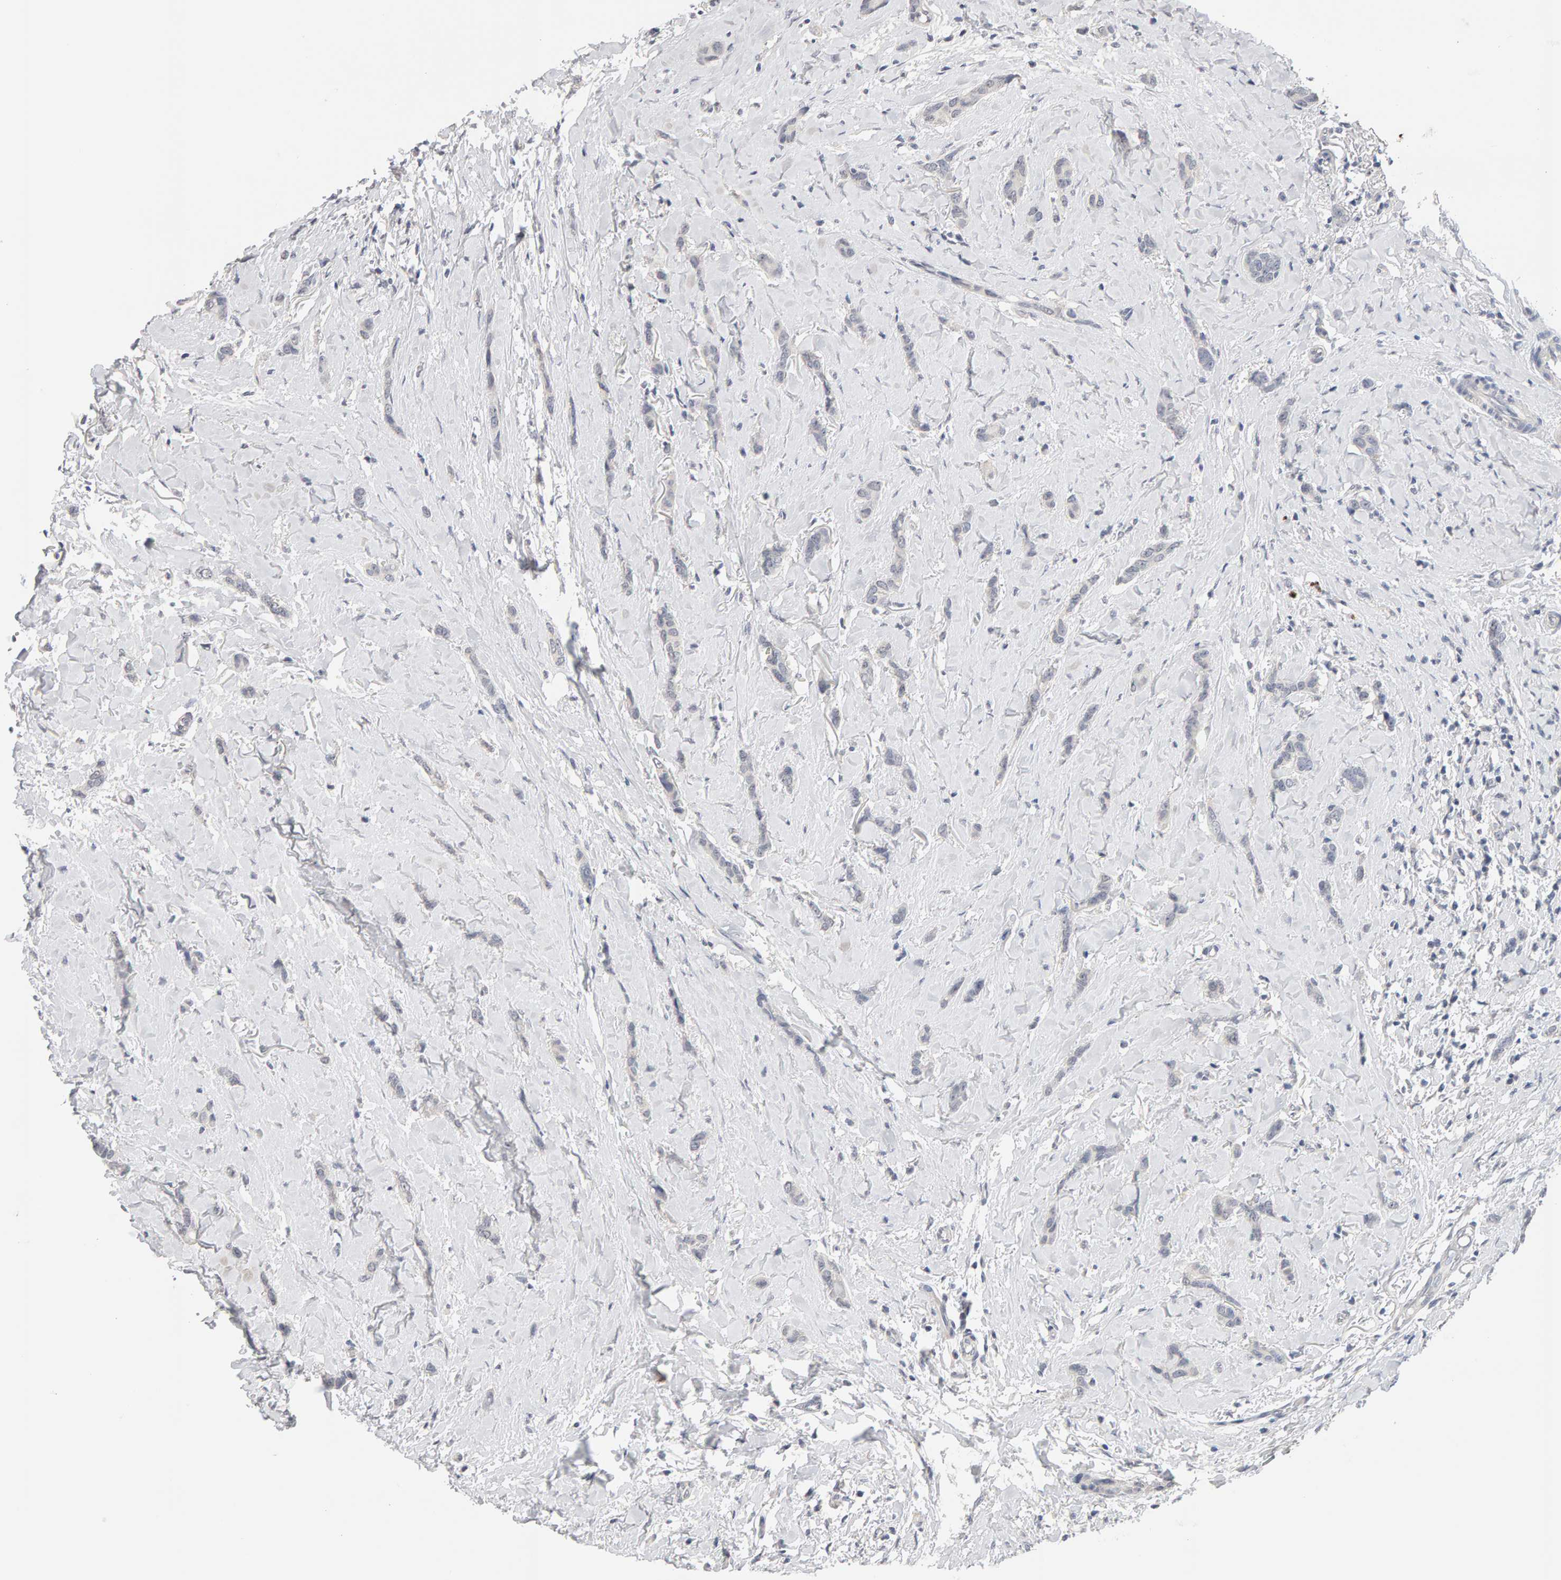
{"staining": {"intensity": "negative", "quantity": "none", "location": "none"}, "tissue": "breast cancer", "cell_type": "Tumor cells", "image_type": "cancer", "snomed": [{"axis": "morphology", "description": "Lobular carcinoma"}, {"axis": "topography", "description": "Skin"}, {"axis": "topography", "description": "Breast"}], "caption": "Tumor cells show no significant expression in breast lobular carcinoma.", "gene": "HNF4A", "patient": {"sex": "female", "age": 46}}